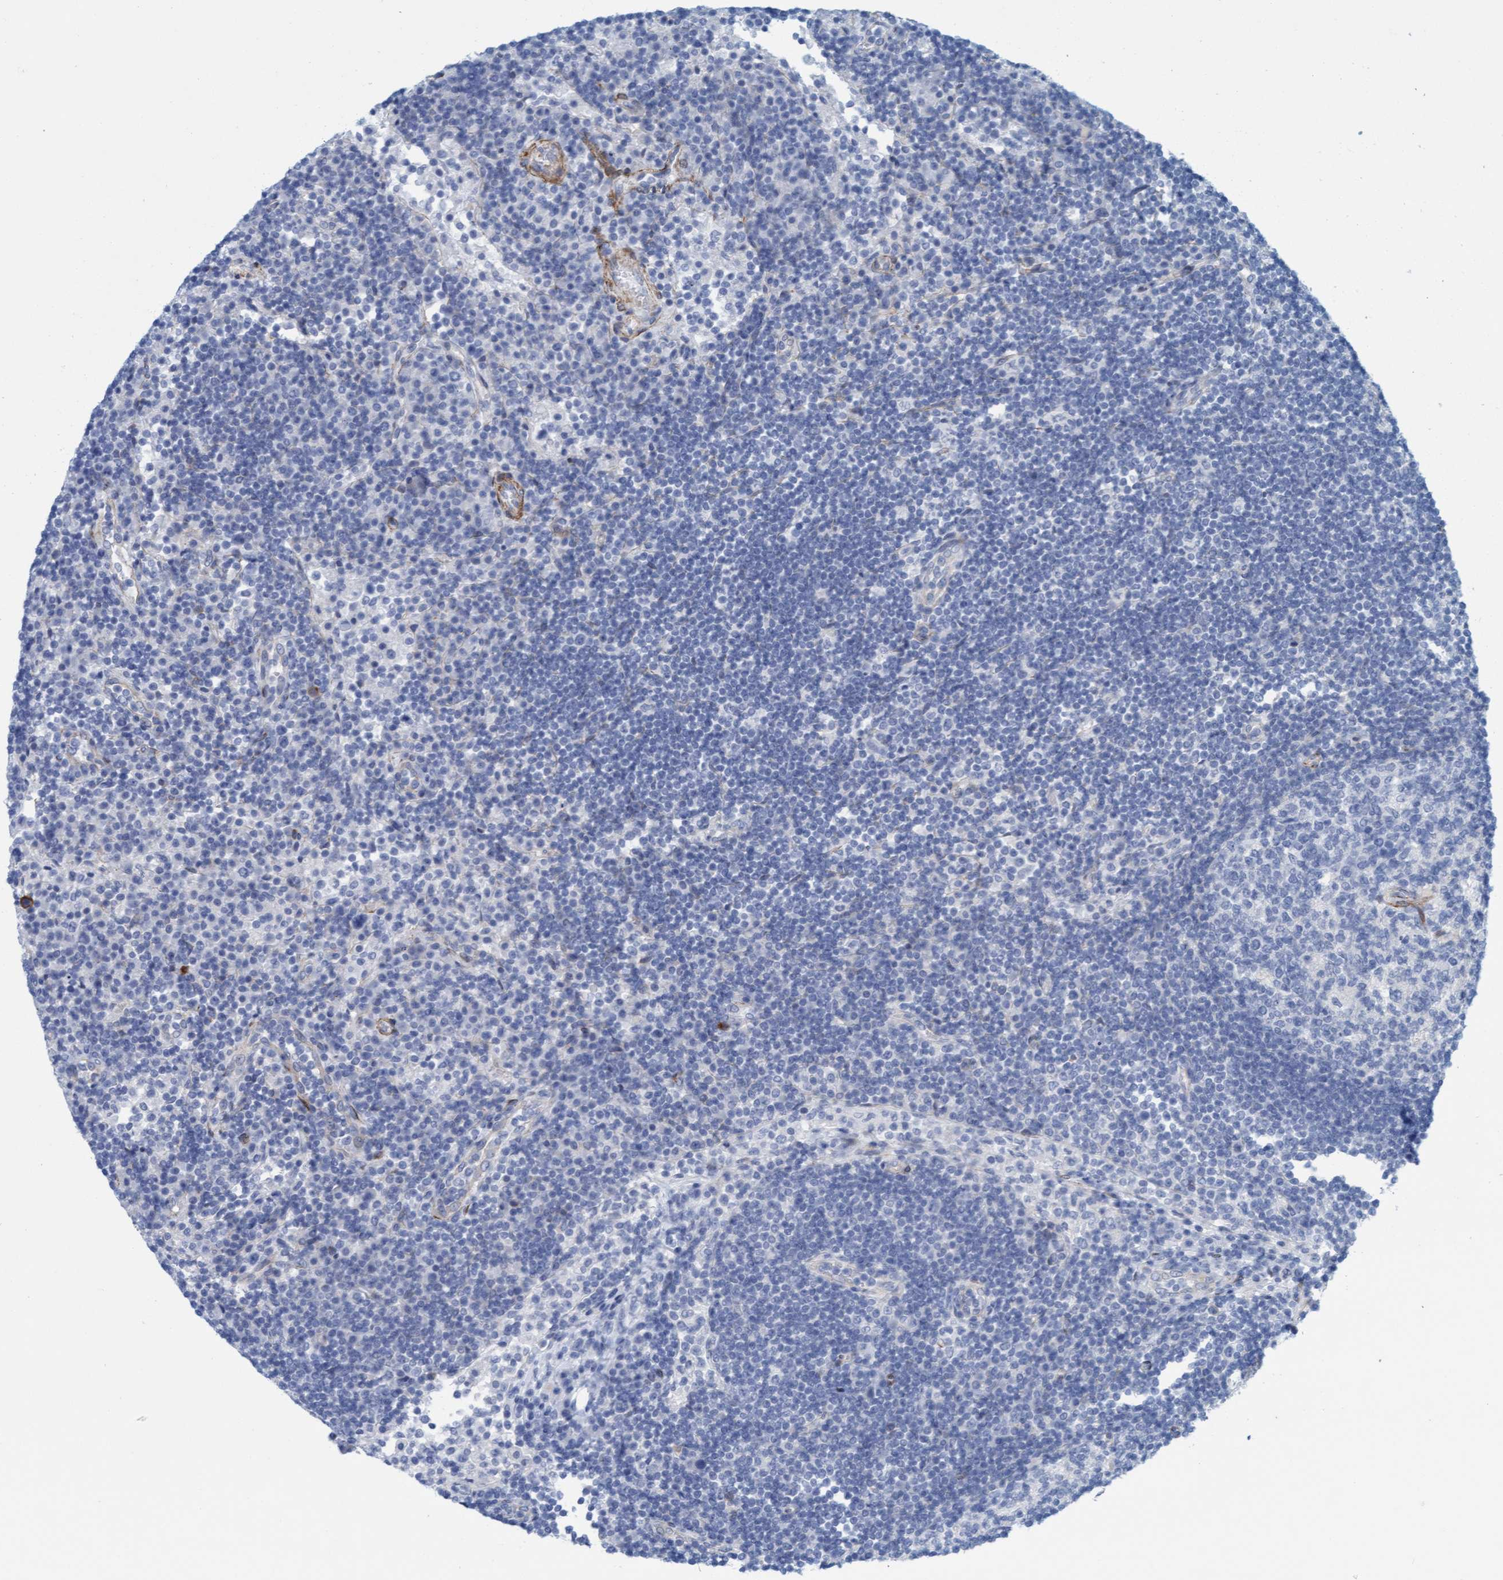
{"staining": {"intensity": "negative", "quantity": "none", "location": "none"}, "tissue": "lymph node", "cell_type": "Germinal center cells", "image_type": "normal", "snomed": [{"axis": "morphology", "description": "Normal tissue, NOS"}, {"axis": "topography", "description": "Lymph node"}], "caption": "DAB (3,3'-diaminobenzidine) immunohistochemical staining of unremarkable human lymph node shows no significant staining in germinal center cells. The staining is performed using DAB brown chromogen with nuclei counter-stained in using hematoxylin.", "gene": "MTFR1", "patient": {"sex": "female", "age": 53}}